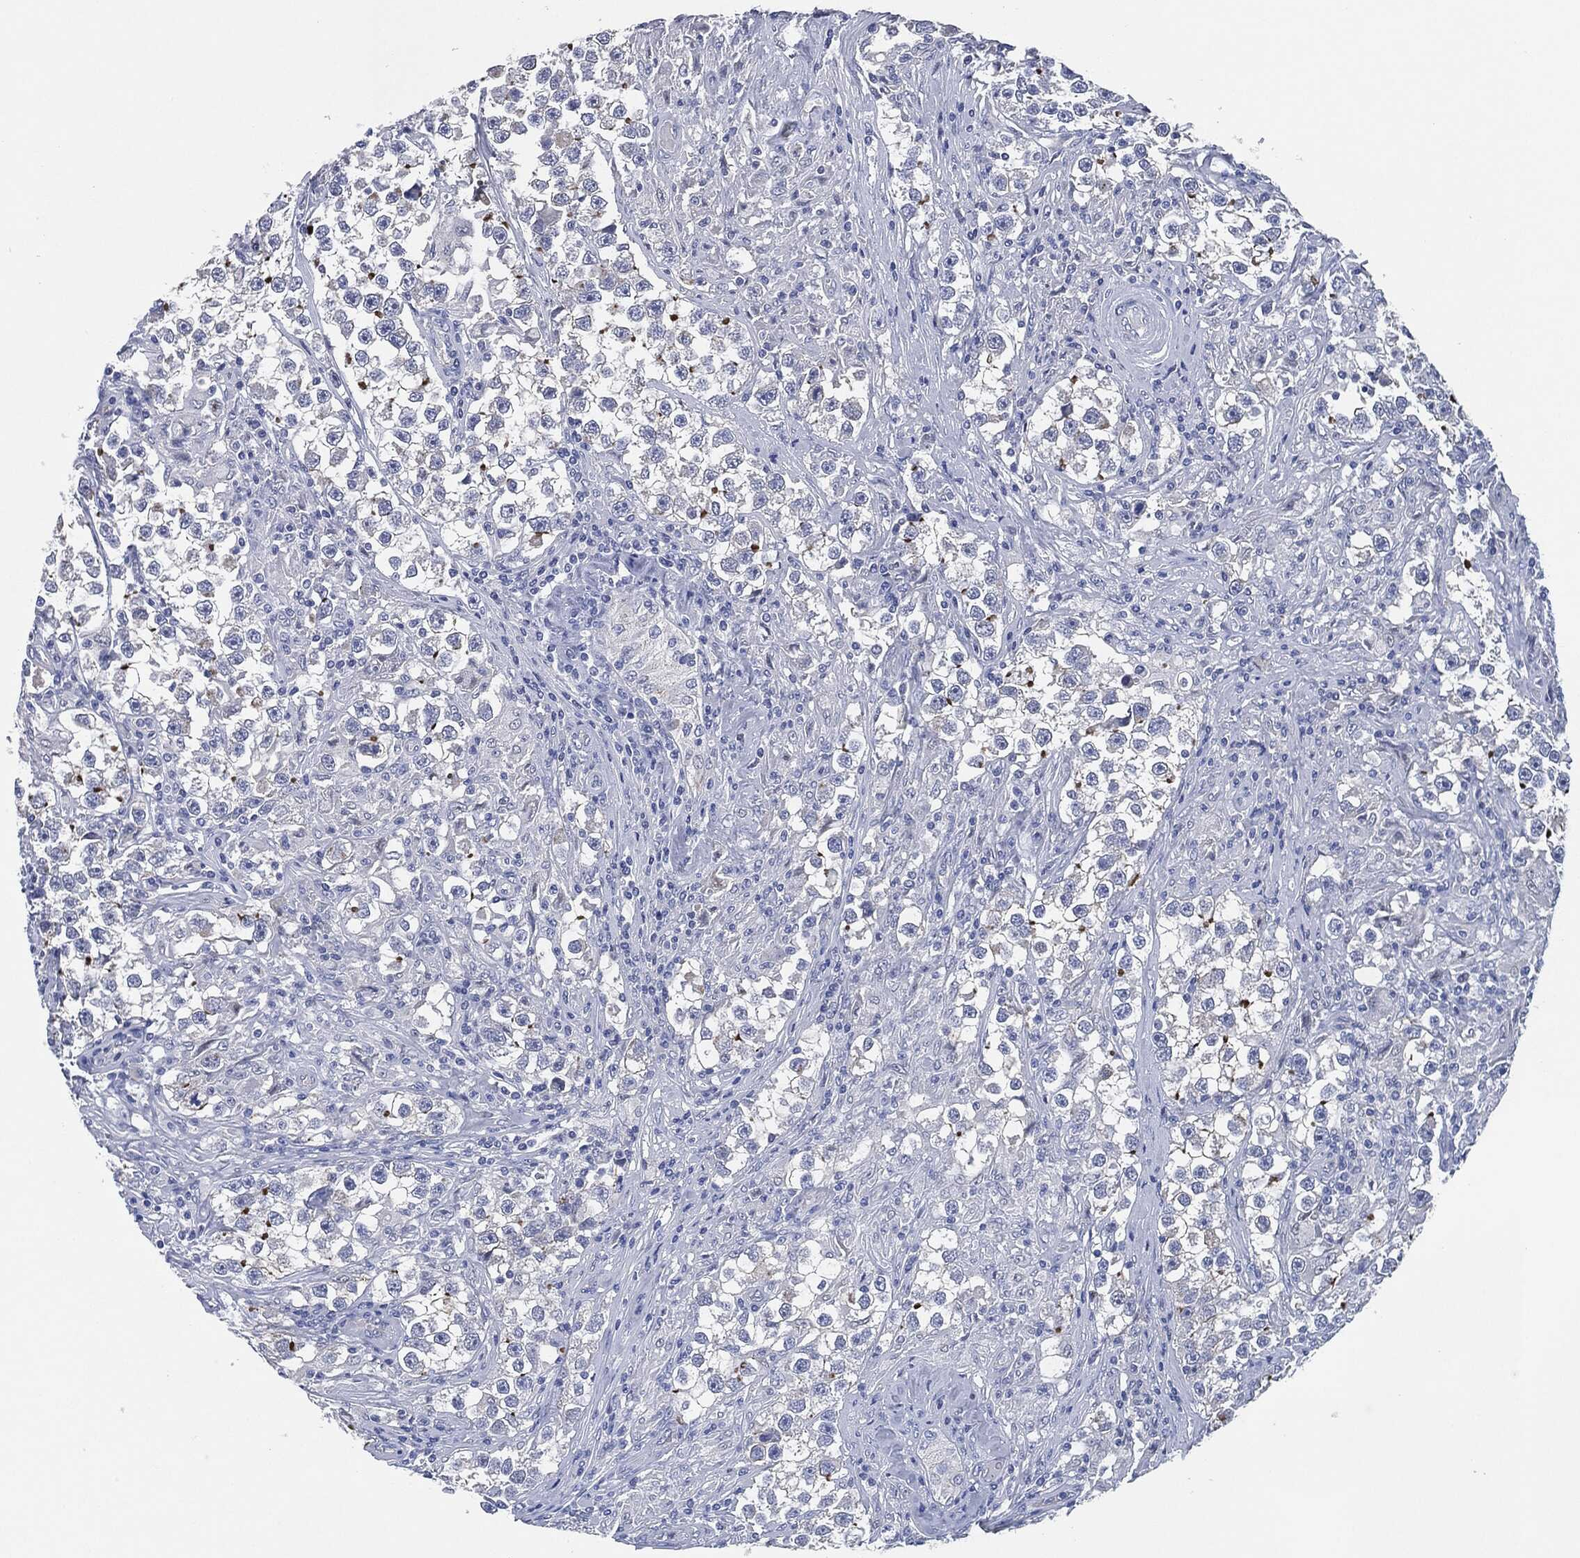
{"staining": {"intensity": "negative", "quantity": "none", "location": "none"}, "tissue": "testis cancer", "cell_type": "Tumor cells", "image_type": "cancer", "snomed": [{"axis": "morphology", "description": "Seminoma, NOS"}, {"axis": "topography", "description": "Testis"}], "caption": "Immunohistochemistry of human testis cancer (seminoma) reveals no positivity in tumor cells.", "gene": "SHROOM2", "patient": {"sex": "male", "age": 46}}